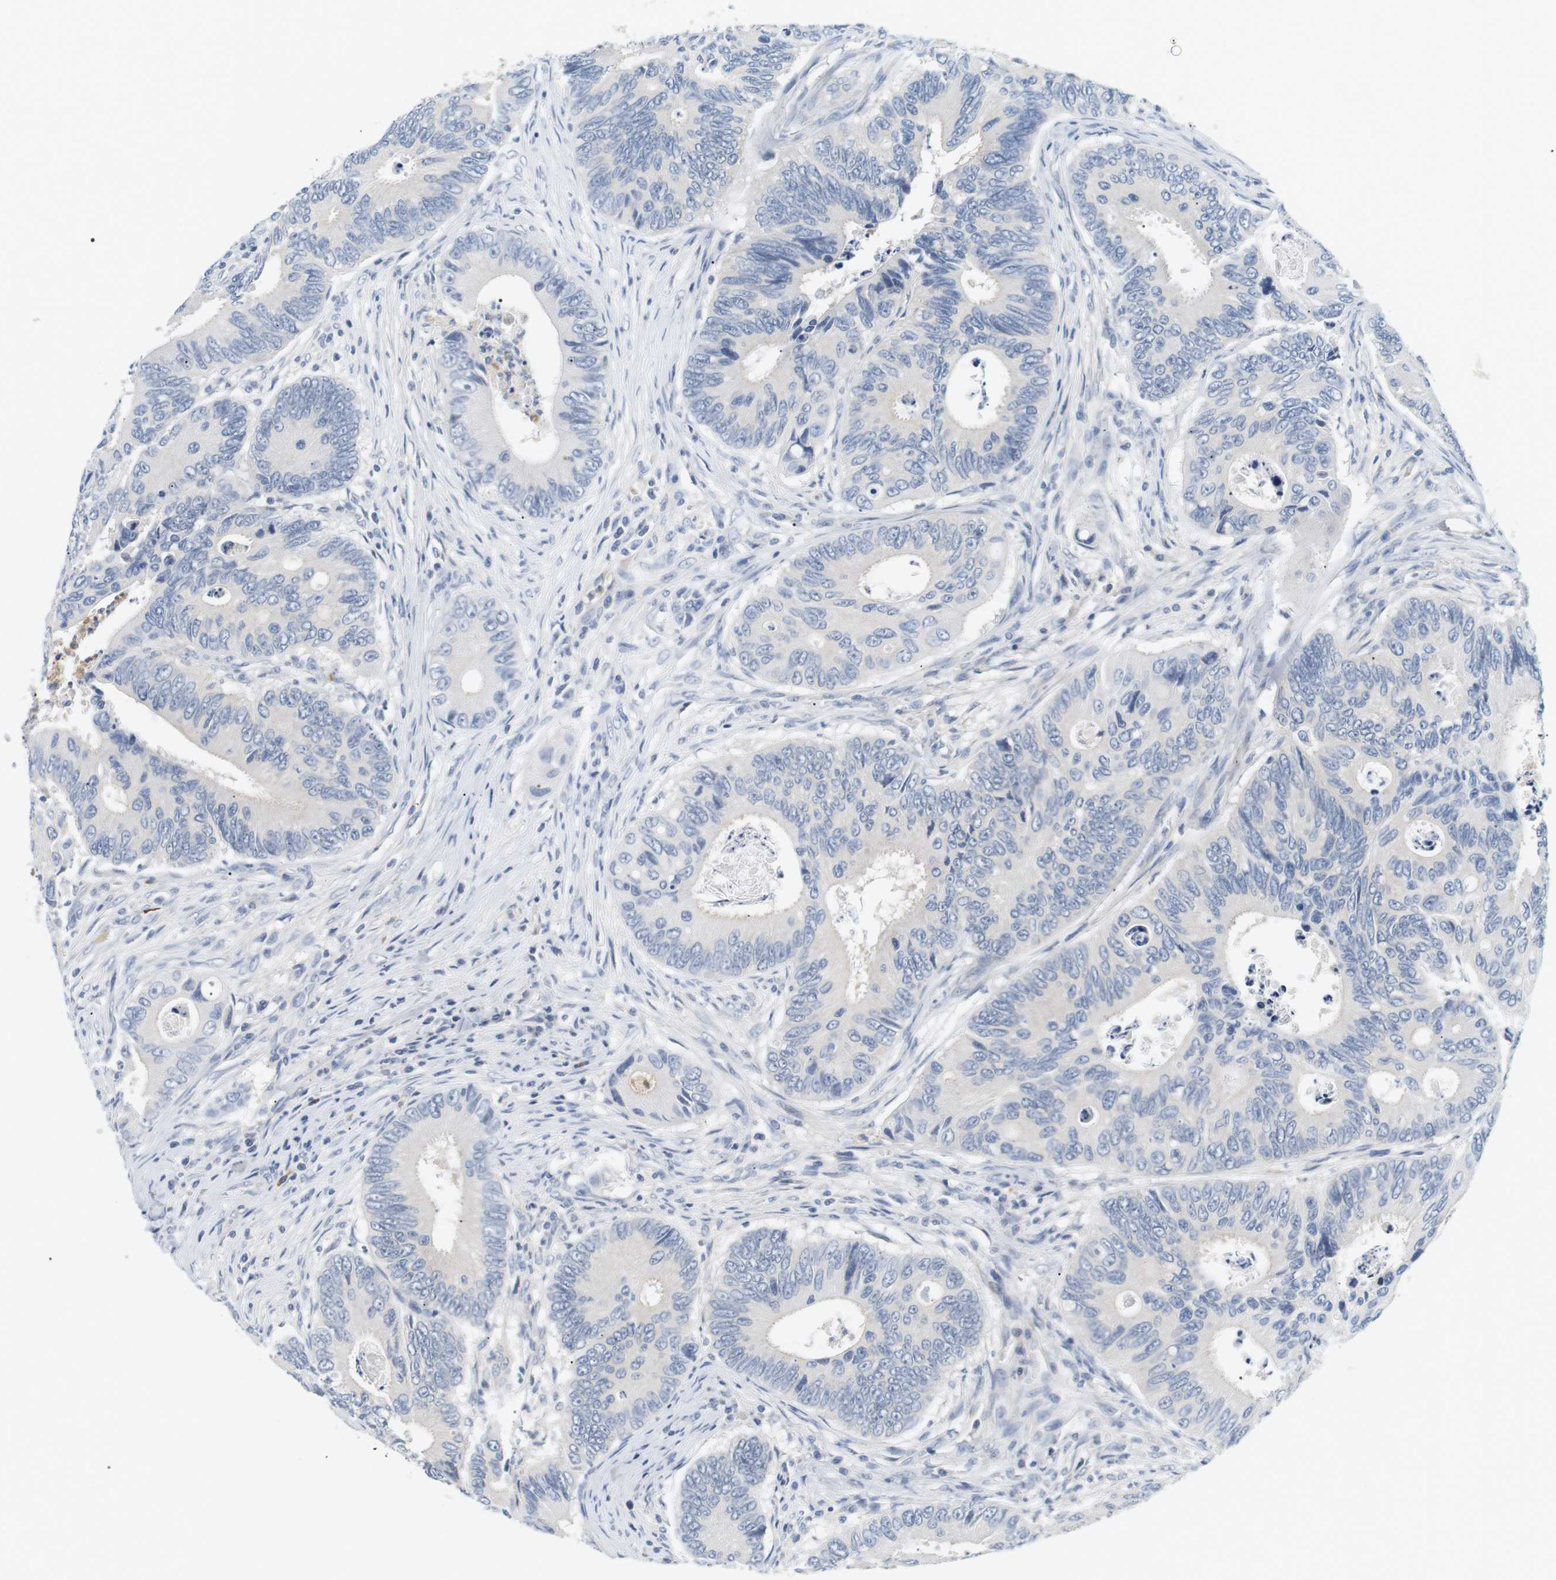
{"staining": {"intensity": "negative", "quantity": "none", "location": "none"}, "tissue": "colorectal cancer", "cell_type": "Tumor cells", "image_type": "cancer", "snomed": [{"axis": "morphology", "description": "Inflammation, NOS"}, {"axis": "morphology", "description": "Adenocarcinoma, NOS"}, {"axis": "topography", "description": "Colon"}], "caption": "A histopathology image of human colorectal cancer is negative for staining in tumor cells. Brightfield microscopy of immunohistochemistry stained with DAB (brown) and hematoxylin (blue), captured at high magnification.", "gene": "EVA1C", "patient": {"sex": "male", "age": 72}}